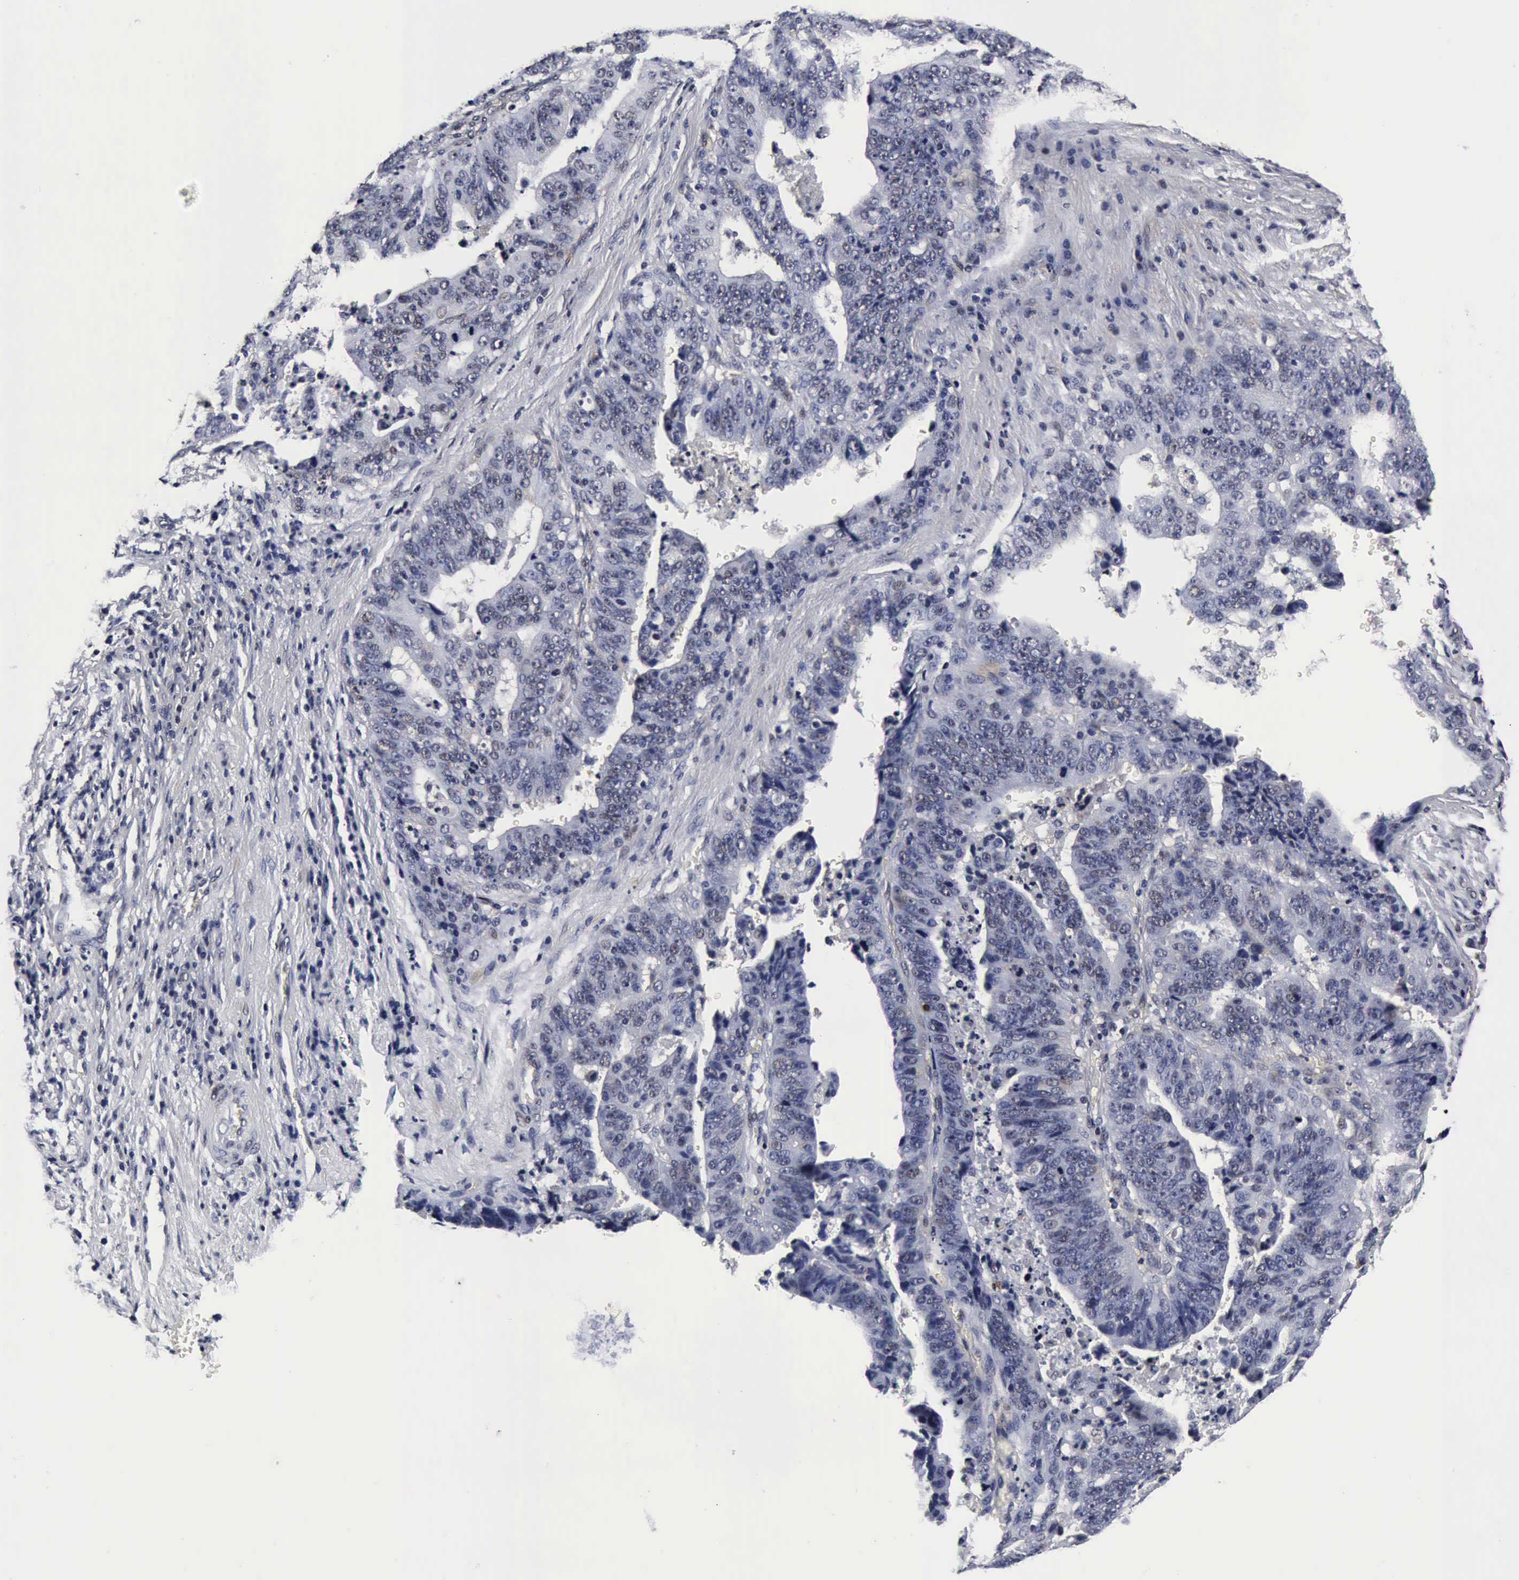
{"staining": {"intensity": "negative", "quantity": "none", "location": "none"}, "tissue": "stomach cancer", "cell_type": "Tumor cells", "image_type": "cancer", "snomed": [{"axis": "morphology", "description": "Adenocarcinoma, NOS"}, {"axis": "topography", "description": "Stomach, upper"}], "caption": "Tumor cells show no significant expression in adenocarcinoma (stomach).", "gene": "UBC", "patient": {"sex": "female", "age": 50}}